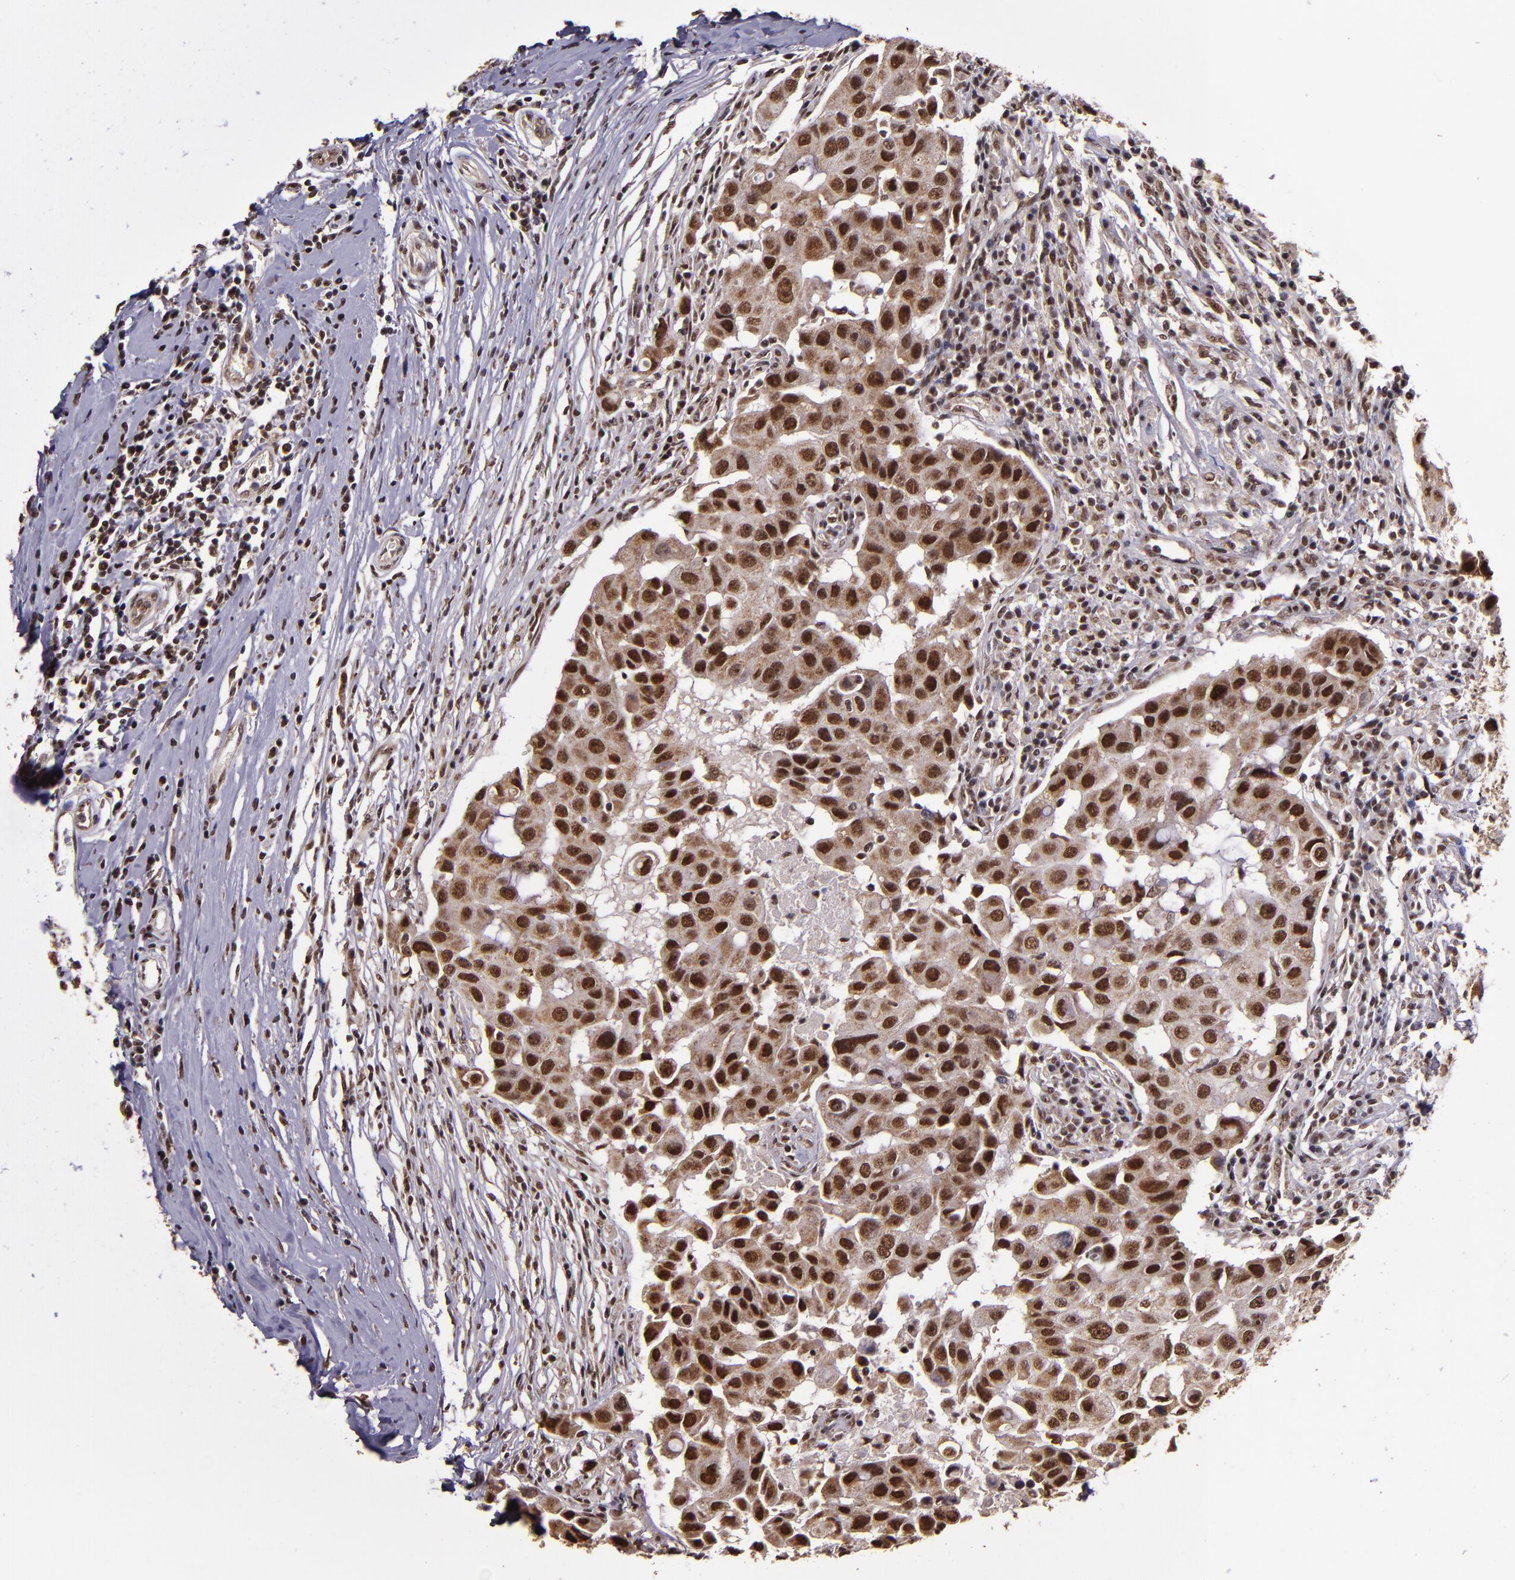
{"staining": {"intensity": "strong", "quantity": ">75%", "location": "cytoplasmic/membranous,nuclear"}, "tissue": "breast cancer", "cell_type": "Tumor cells", "image_type": "cancer", "snomed": [{"axis": "morphology", "description": "Duct carcinoma"}, {"axis": "topography", "description": "Breast"}], "caption": "High-magnification brightfield microscopy of breast cancer (infiltrating ductal carcinoma) stained with DAB (brown) and counterstained with hematoxylin (blue). tumor cells exhibit strong cytoplasmic/membranous and nuclear staining is present in about>75% of cells.", "gene": "CECR2", "patient": {"sex": "female", "age": 27}}